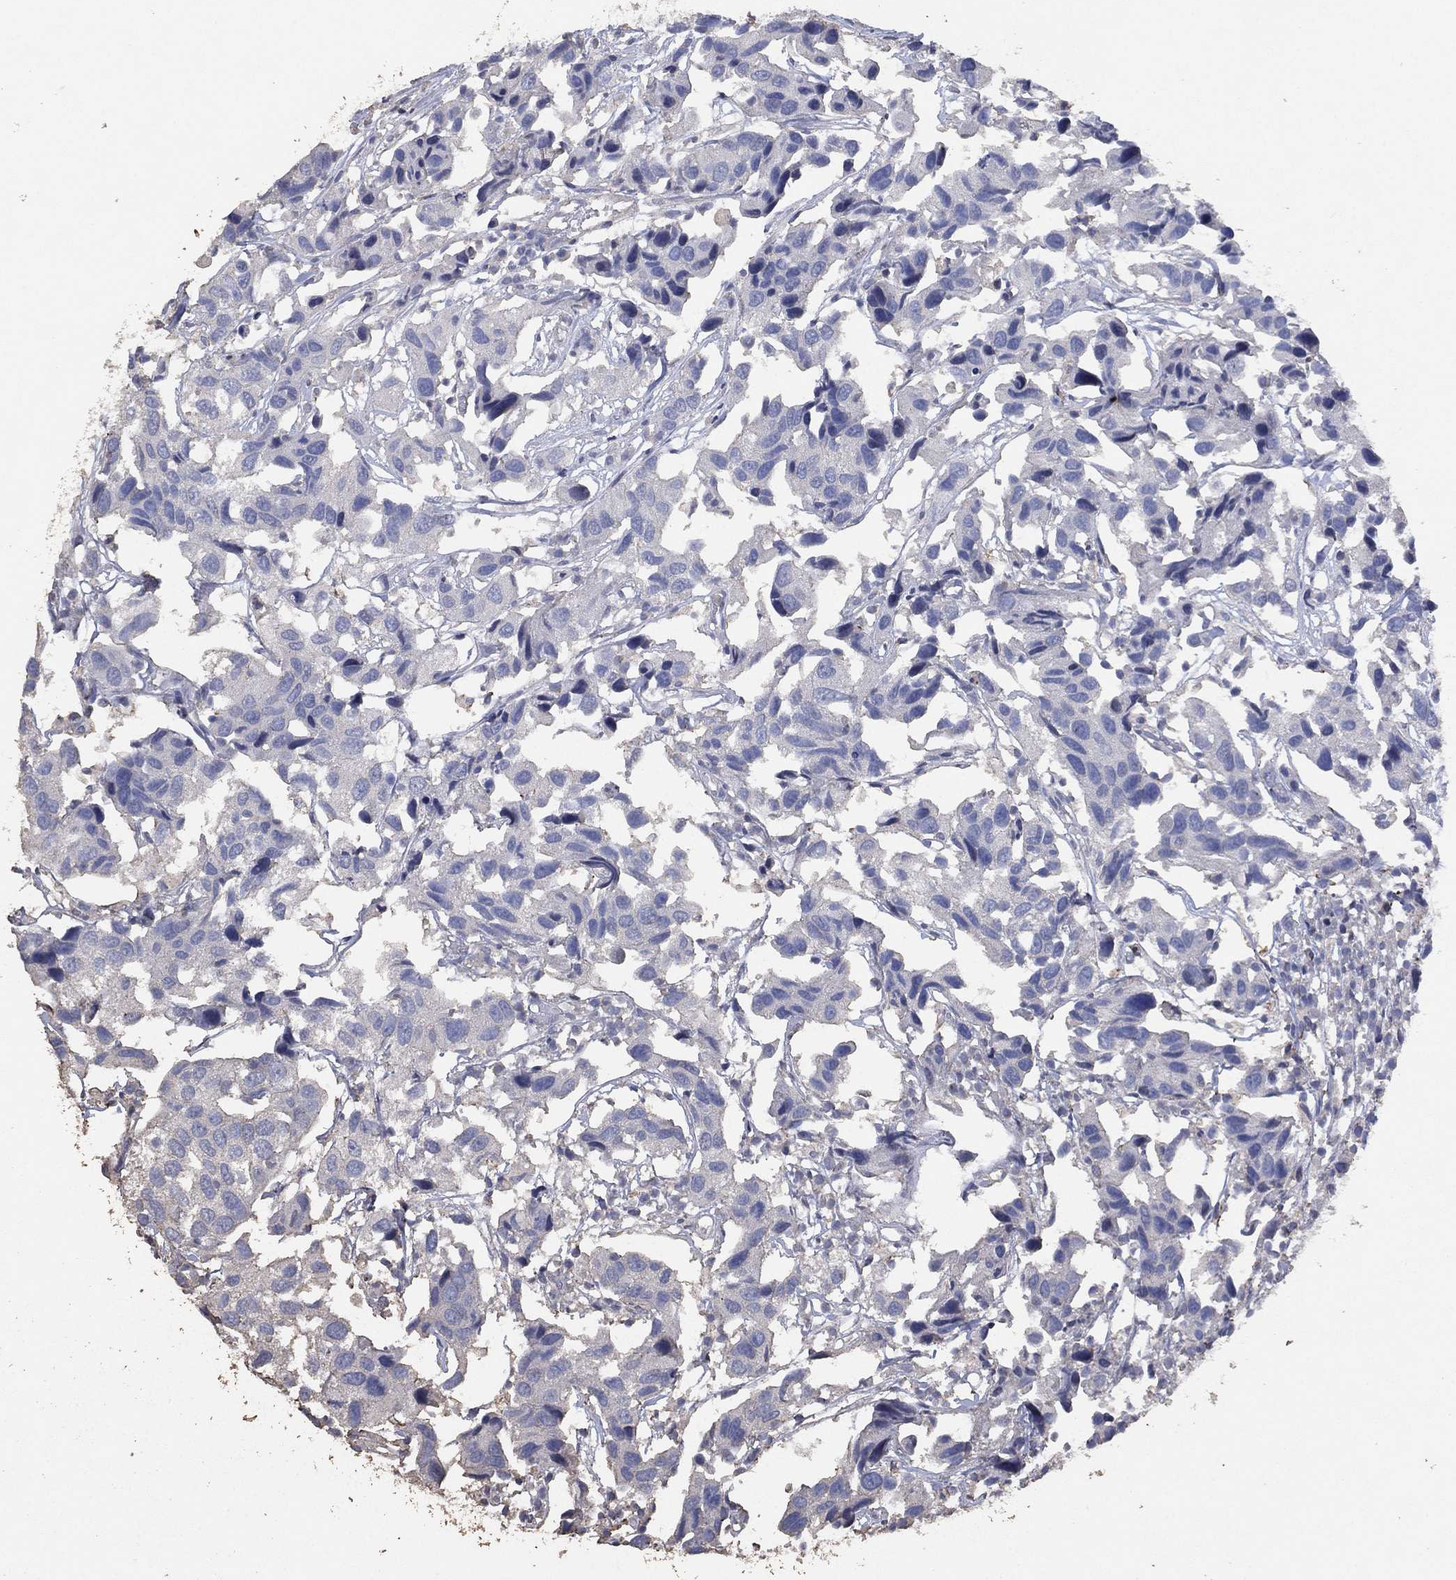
{"staining": {"intensity": "negative", "quantity": "none", "location": "none"}, "tissue": "urothelial cancer", "cell_type": "Tumor cells", "image_type": "cancer", "snomed": [{"axis": "morphology", "description": "Urothelial carcinoma, High grade"}, {"axis": "topography", "description": "Urinary bladder"}], "caption": "IHC of human high-grade urothelial carcinoma demonstrates no expression in tumor cells.", "gene": "ADPRHL1", "patient": {"sex": "male", "age": 79}}